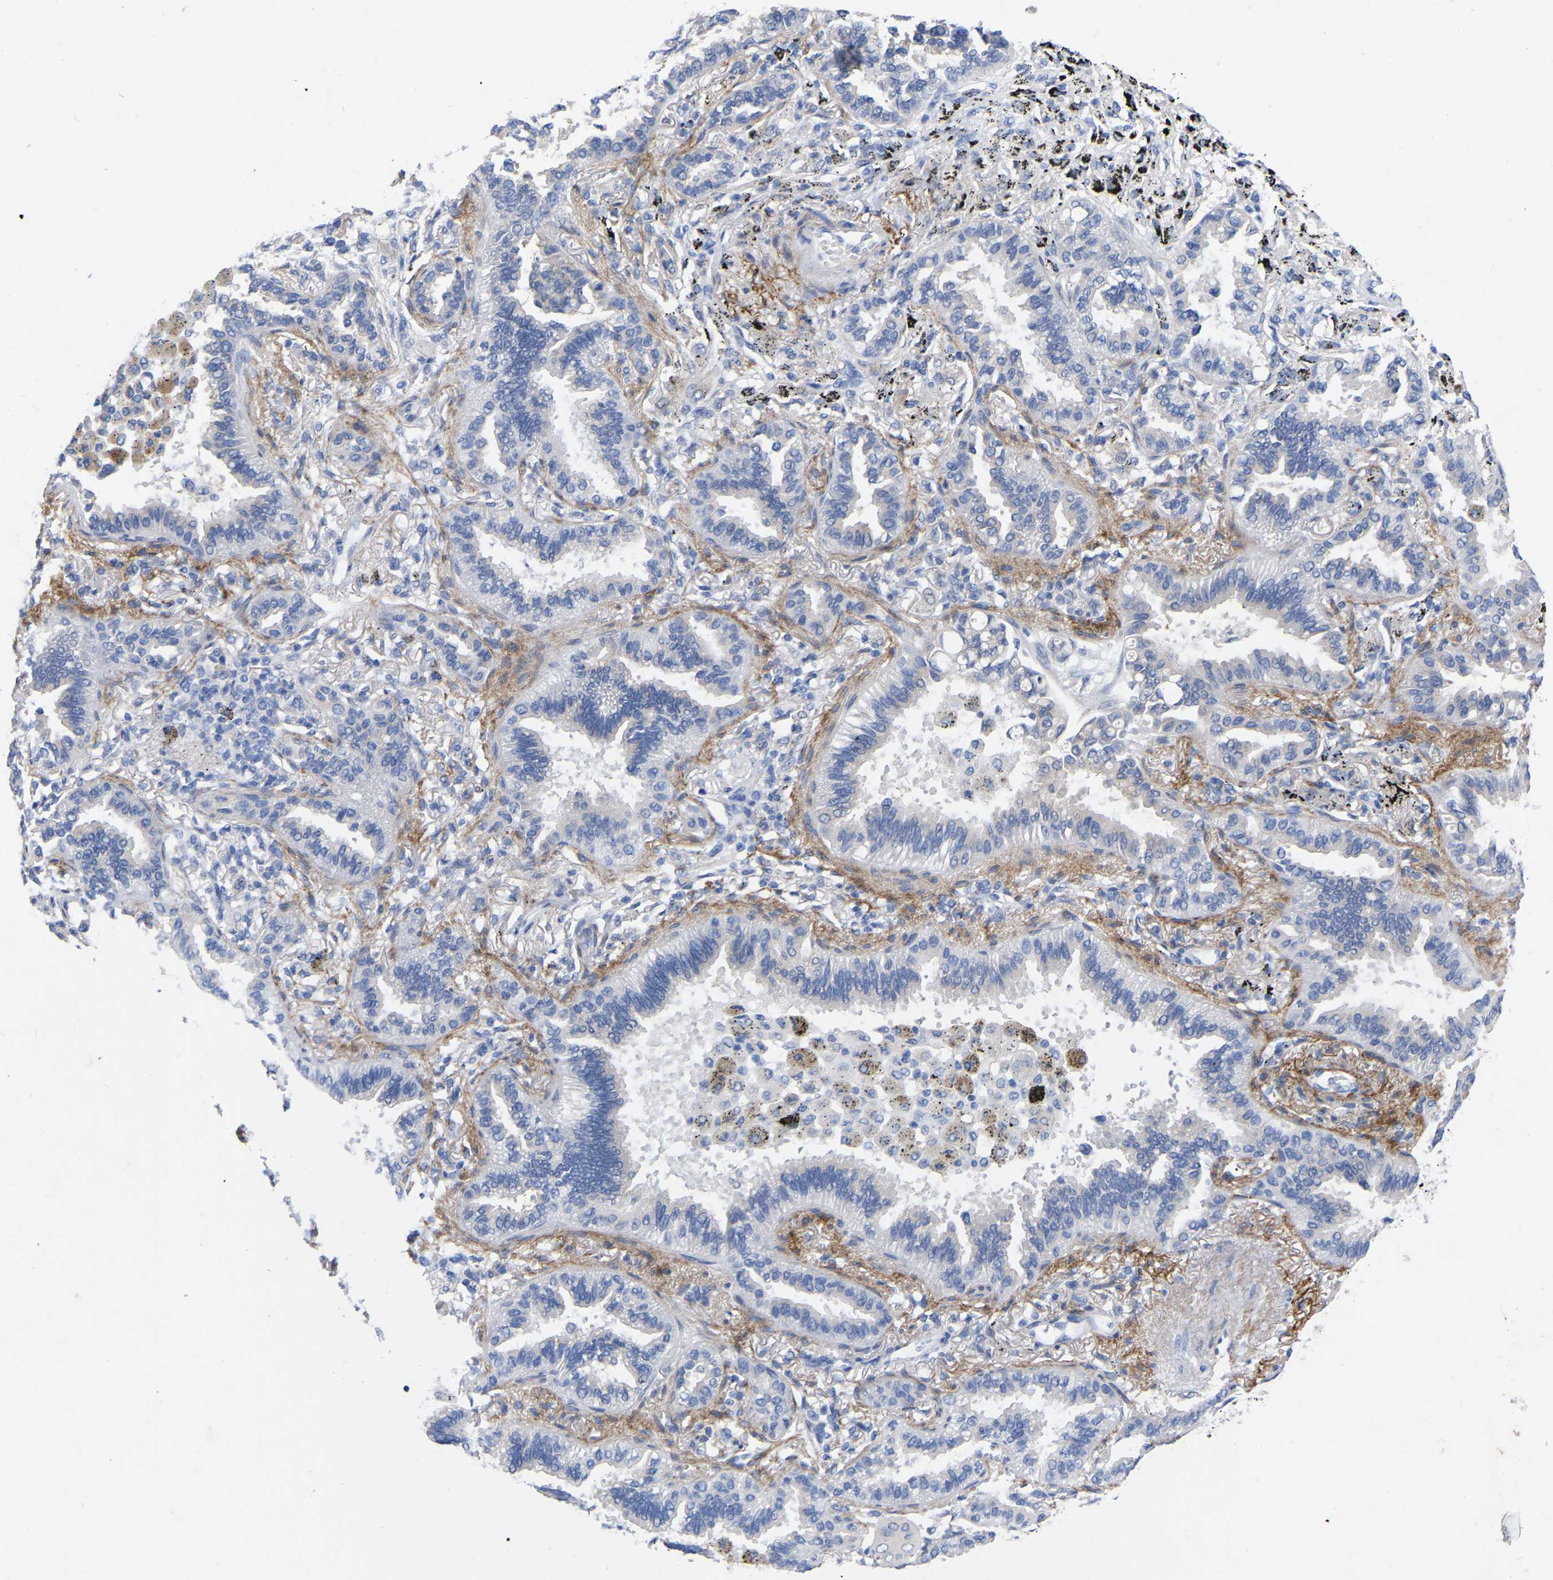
{"staining": {"intensity": "negative", "quantity": "none", "location": "none"}, "tissue": "lung cancer", "cell_type": "Tumor cells", "image_type": "cancer", "snomed": [{"axis": "morphology", "description": "Normal tissue, NOS"}, {"axis": "morphology", "description": "Adenocarcinoma, NOS"}, {"axis": "topography", "description": "Lung"}], "caption": "Tumor cells are negative for brown protein staining in adenocarcinoma (lung). (Stains: DAB (3,3'-diaminobenzidine) immunohistochemistry (IHC) with hematoxylin counter stain, Microscopy: brightfield microscopy at high magnification).", "gene": "STRIP2", "patient": {"sex": "male", "age": 59}}